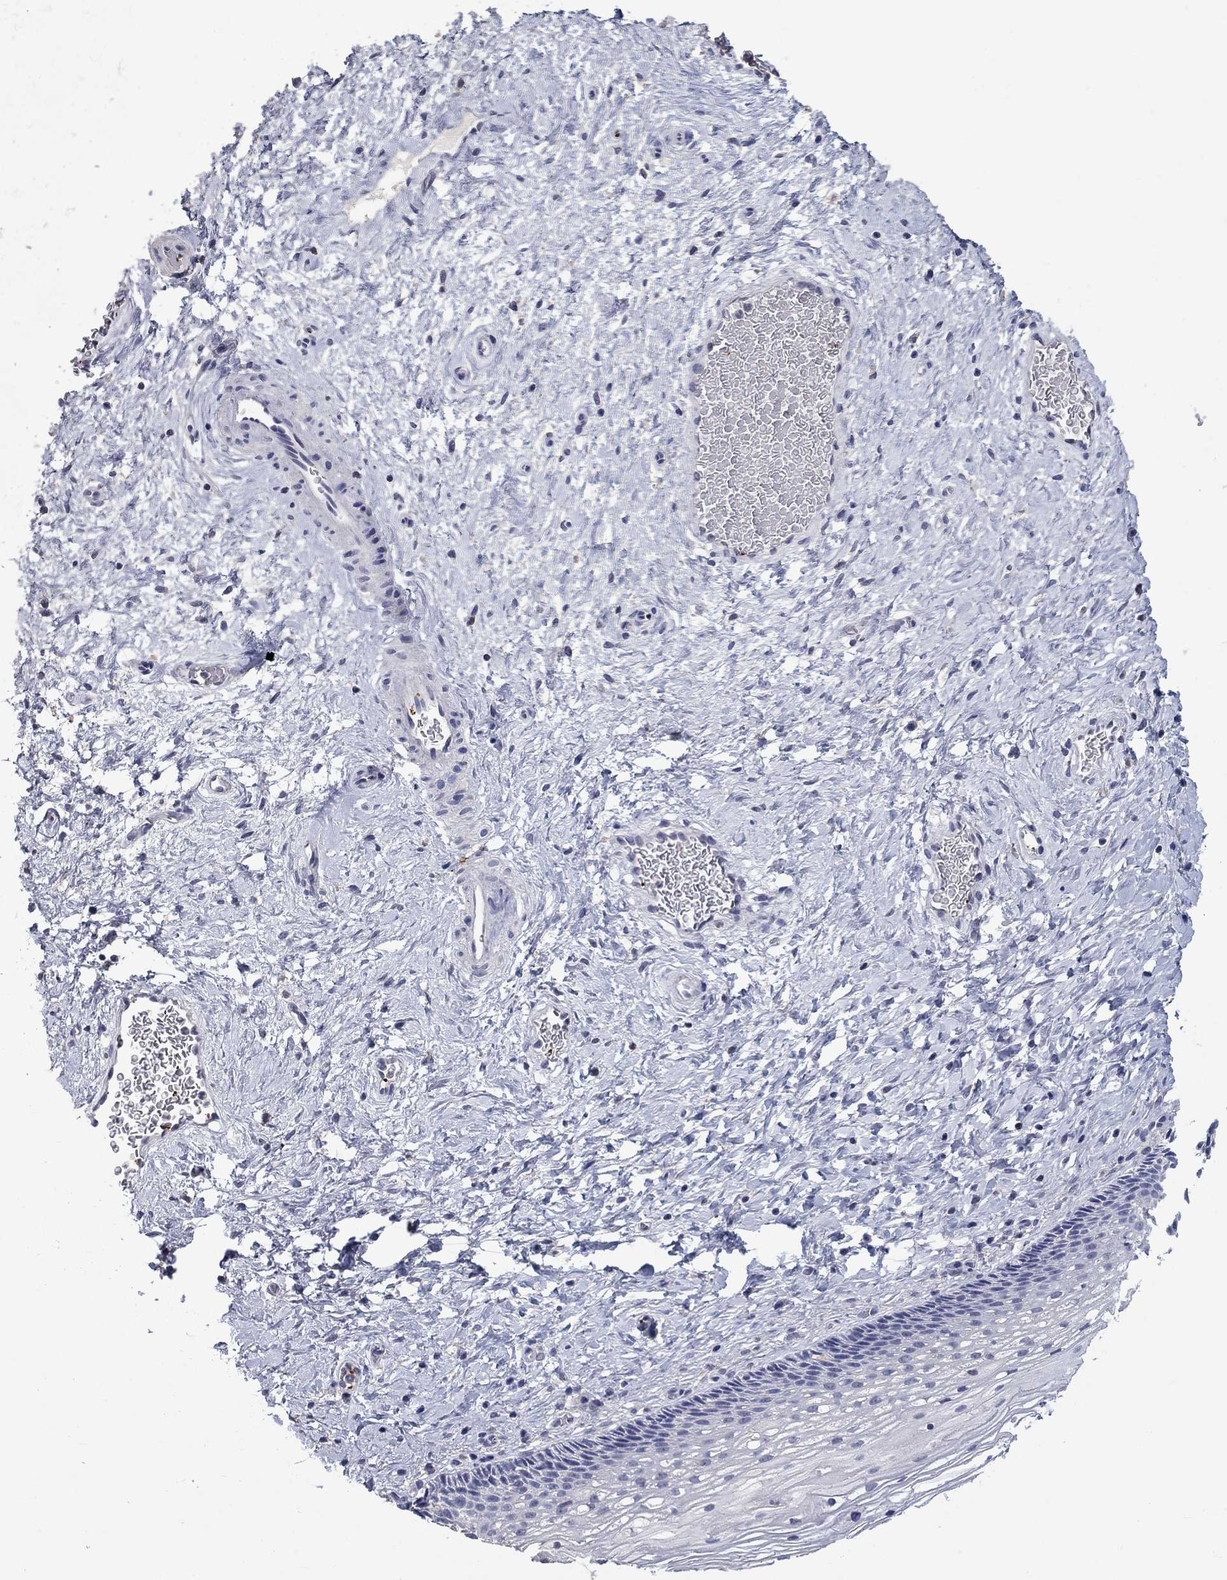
{"staining": {"intensity": "negative", "quantity": "none", "location": "none"}, "tissue": "cervix", "cell_type": "Glandular cells", "image_type": "normal", "snomed": [{"axis": "morphology", "description": "Normal tissue, NOS"}, {"axis": "topography", "description": "Cervix"}], "caption": "The histopathology image exhibits no significant positivity in glandular cells of cervix.", "gene": "PLEK", "patient": {"sex": "female", "age": 34}}